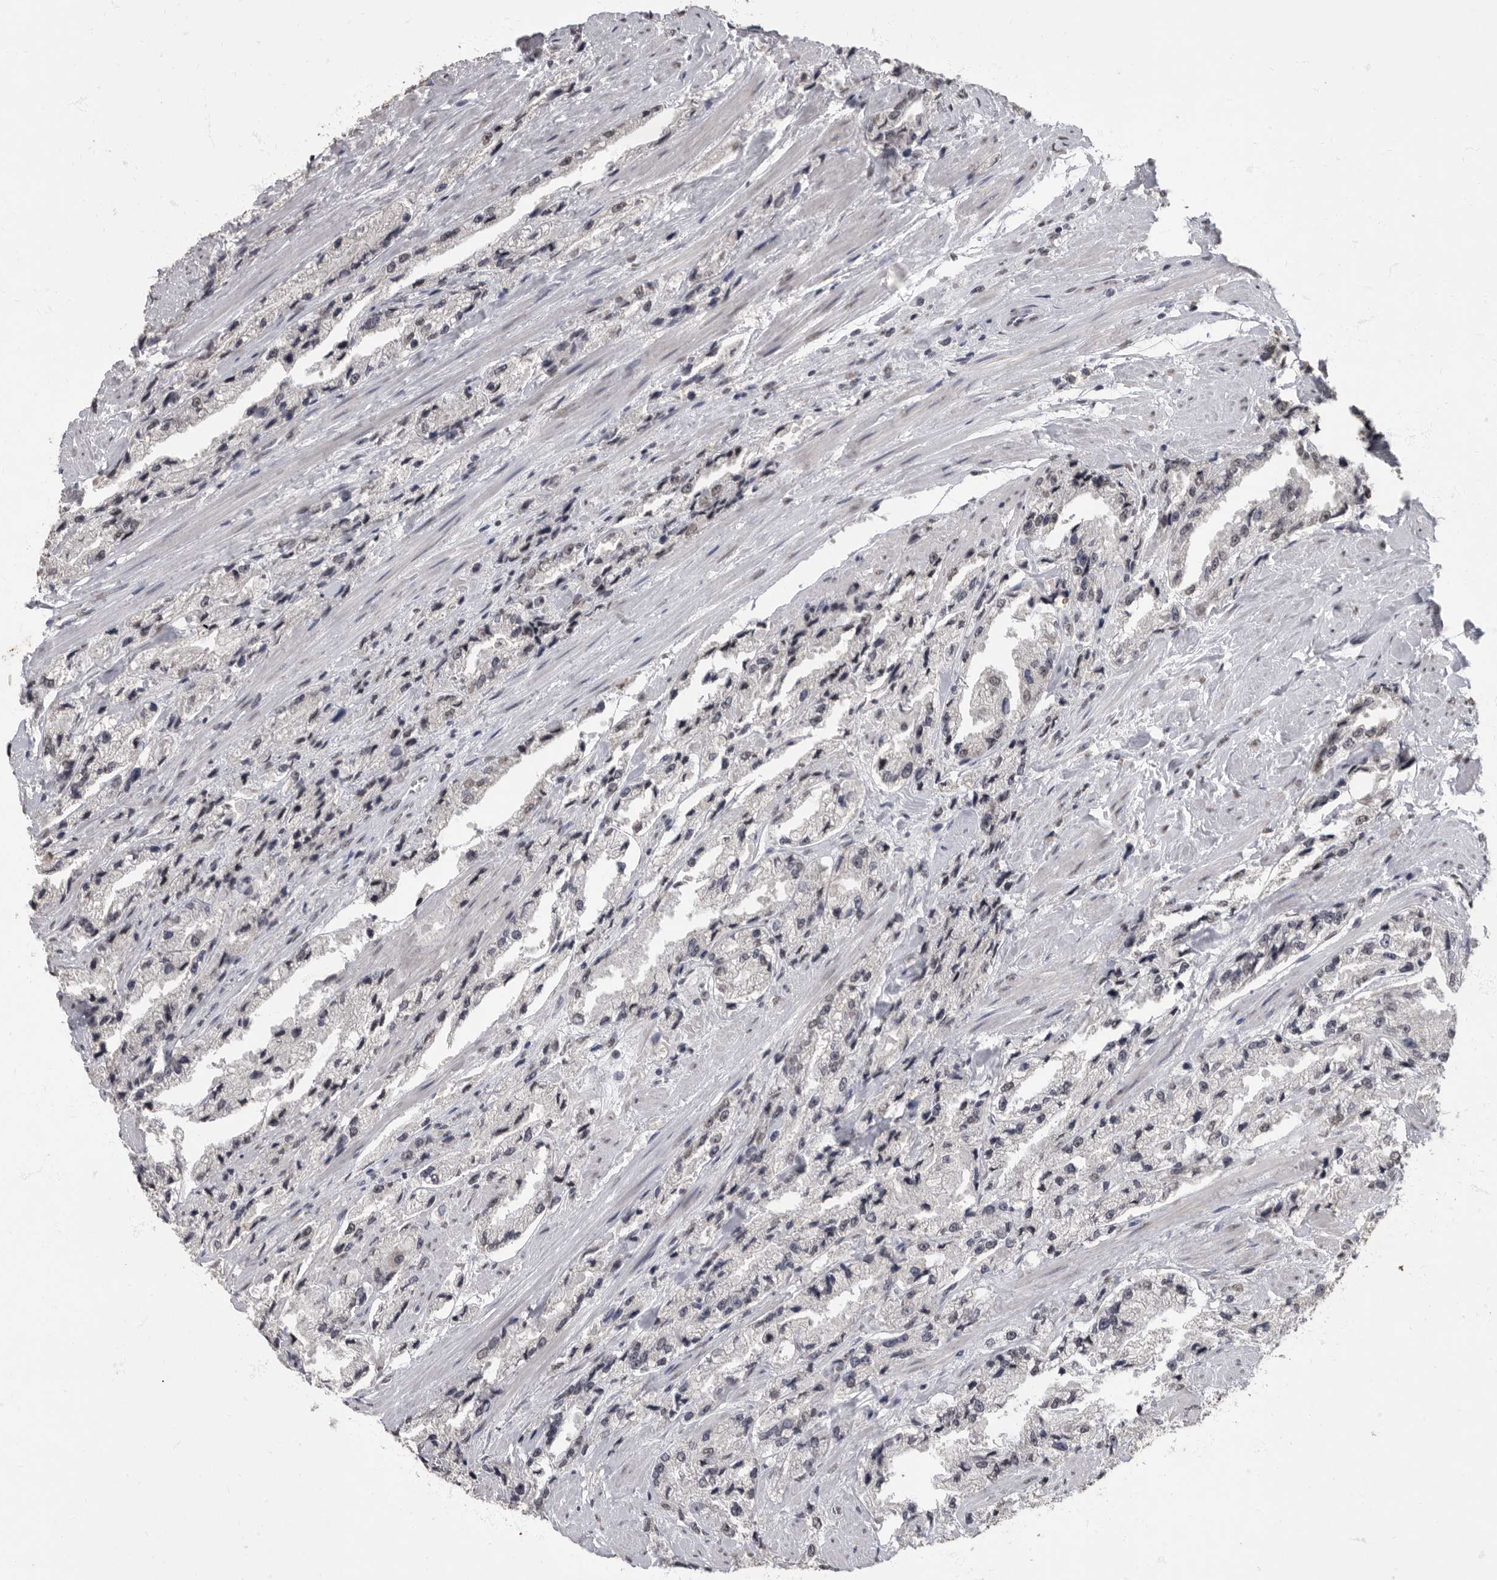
{"staining": {"intensity": "negative", "quantity": "none", "location": "none"}, "tissue": "prostate cancer", "cell_type": "Tumor cells", "image_type": "cancer", "snomed": [{"axis": "morphology", "description": "Adenocarcinoma, High grade"}, {"axis": "topography", "description": "Prostate"}], "caption": "Immunohistochemistry (IHC) histopathology image of neoplastic tissue: human prostate cancer (high-grade adenocarcinoma) stained with DAB (3,3'-diaminobenzidine) reveals no significant protein positivity in tumor cells.", "gene": "NBL1", "patient": {"sex": "male", "age": 58}}